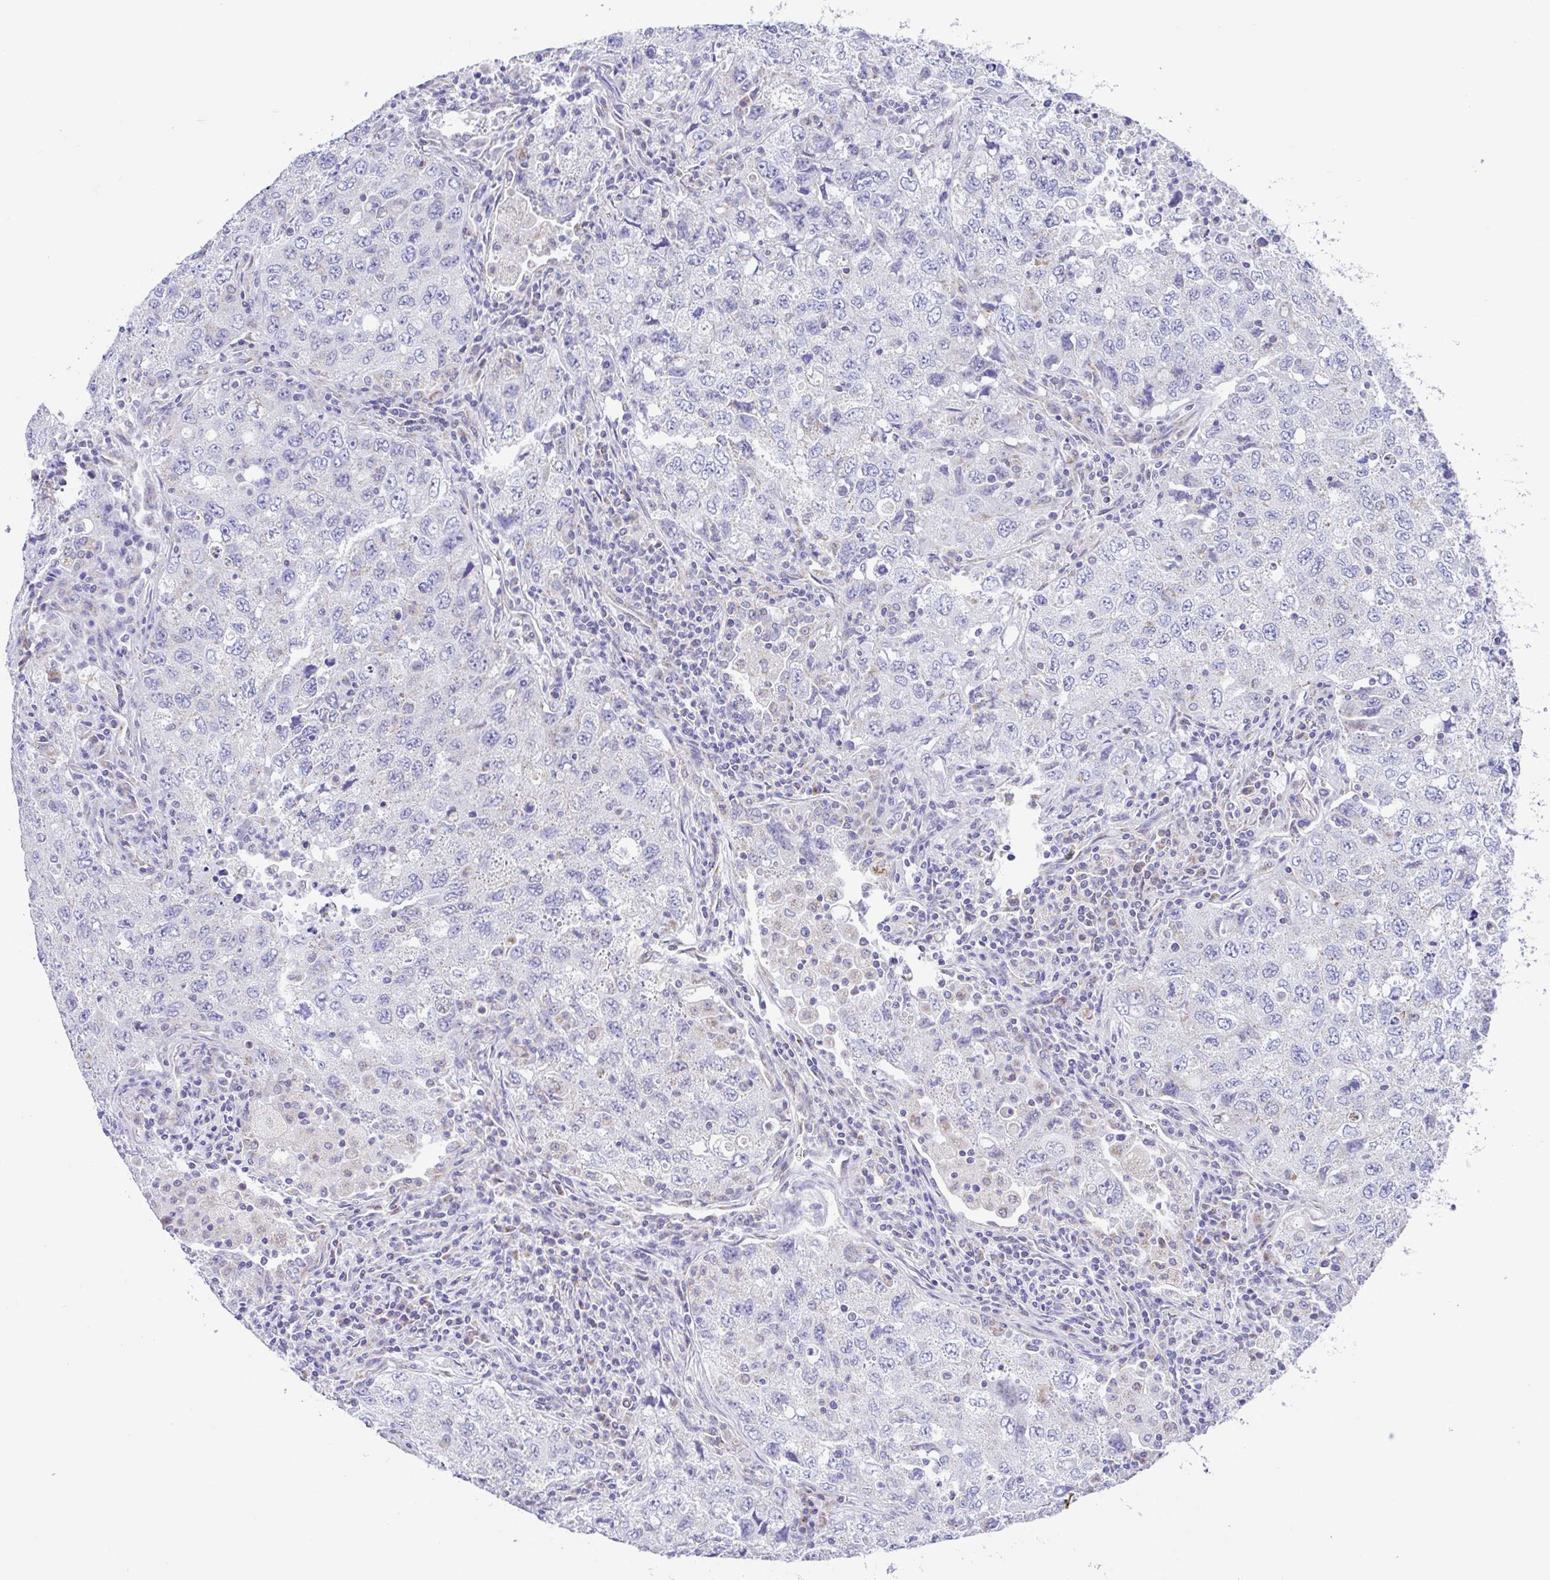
{"staining": {"intensity": "negative", "quantity": "none", "location": "none"}, "tissue": "lung cancer", "cell_type": "Tumor cells", "image_type": "cancer", "snomed": [{"axis": "morphology", "description": "Adenocarcinoma, NOS"}, {"axis": "topography", "description": "Lung"}], "caption": "Micrograph shows no protein positivity in tumor cells of lung adenocarcinoma tissue.", "gene": "NDUFS2", "patient": {"sex": "female", "age": 57}}